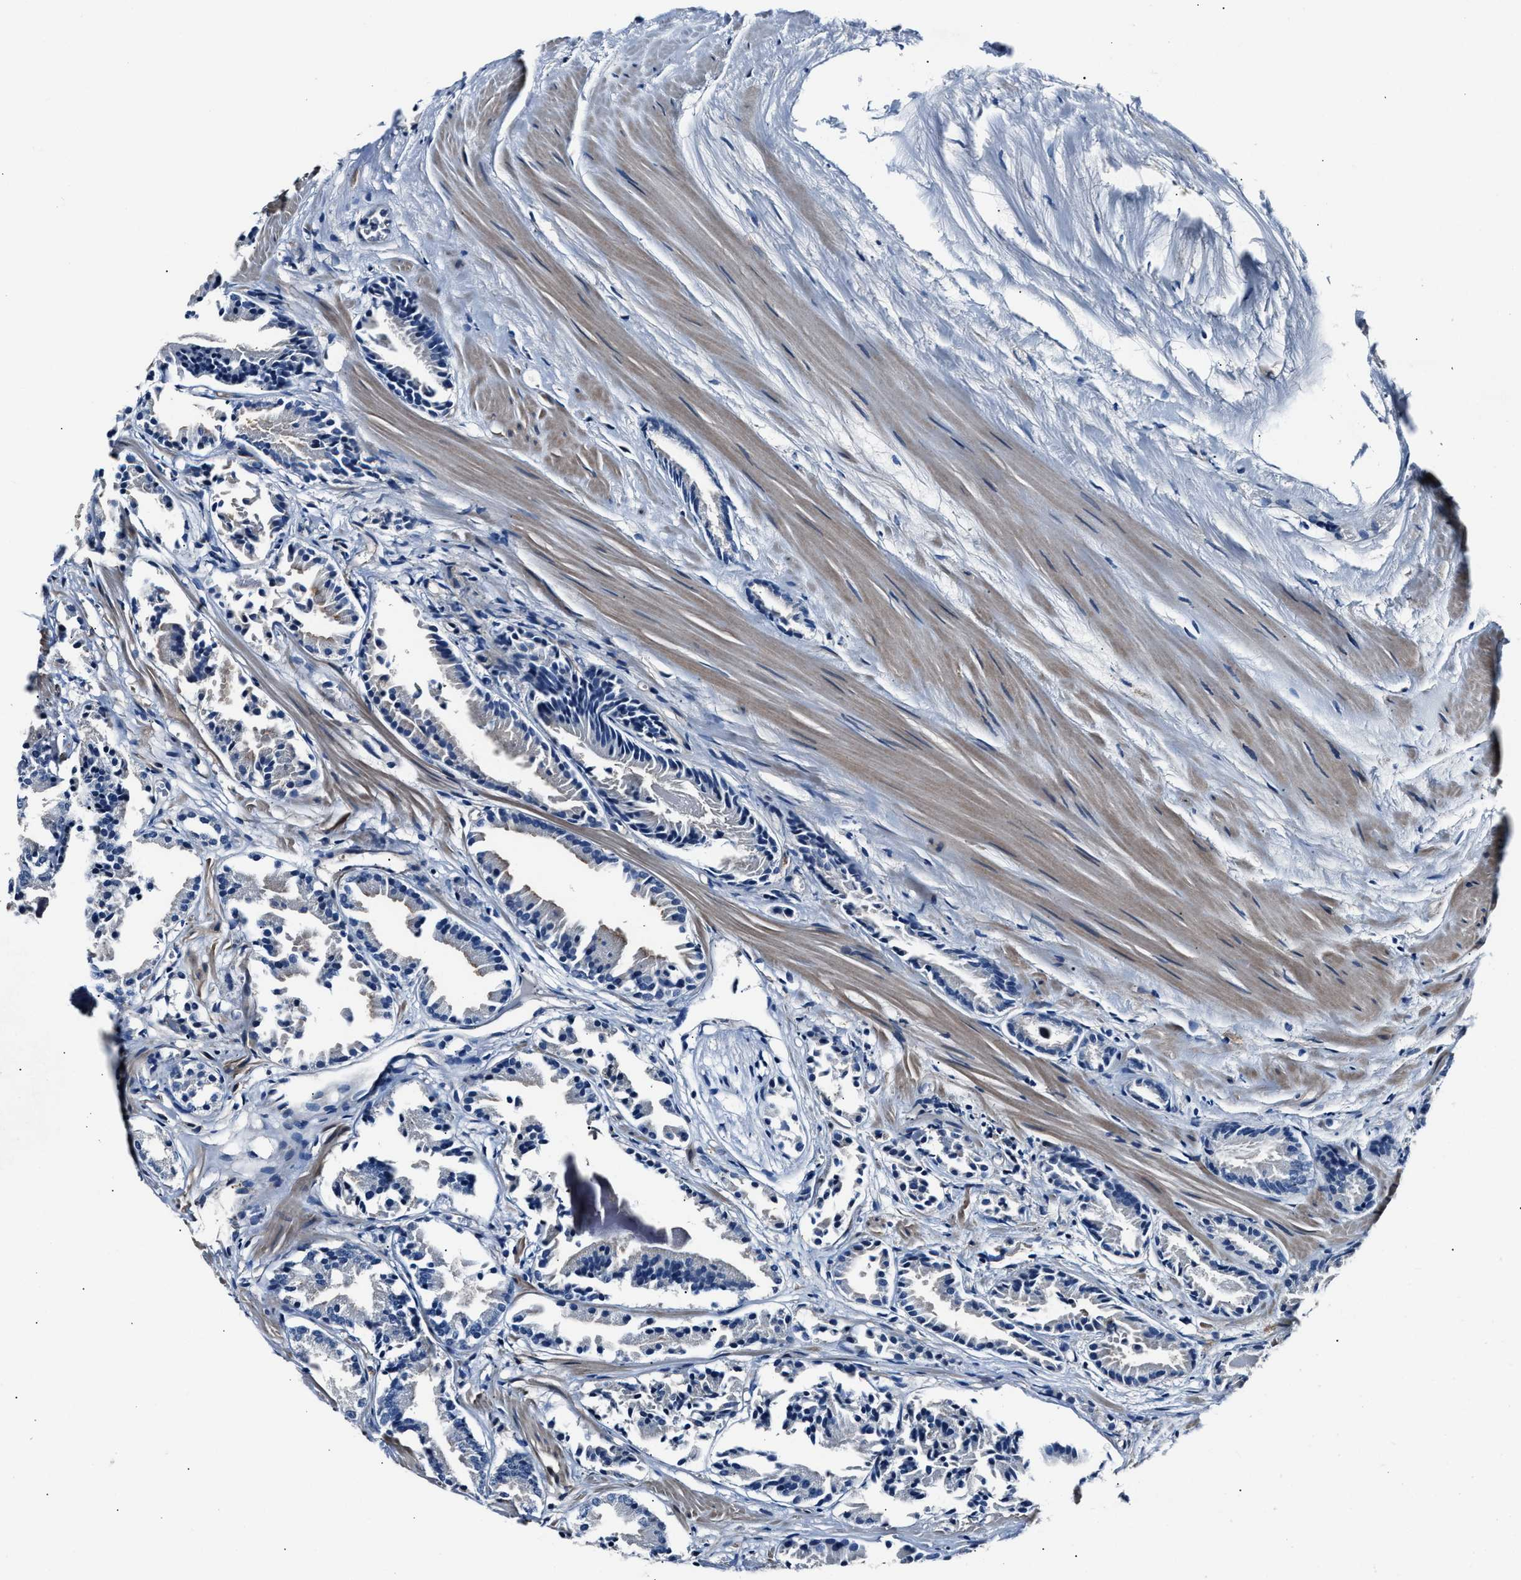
{"staining": {"intensity": "weak", "quantity": "<25%", "location": "cytoplasmic/membranous"}, "tissue": "prostate cancer", "cell_type": "Tumor cells", "image_type": "cancer", "snomed": [{"axis": "morphology", "description": "Adenocarcinoma, Low grade"}, {"axis": "topography", "description": "Prostate"}], "caption": "Tumor cells show no significant positivity in prostate cancer (adenocarcinoma (low-grade)).", "gene": "MPDZ", "patient": {"sex": "male", "age": 51}}